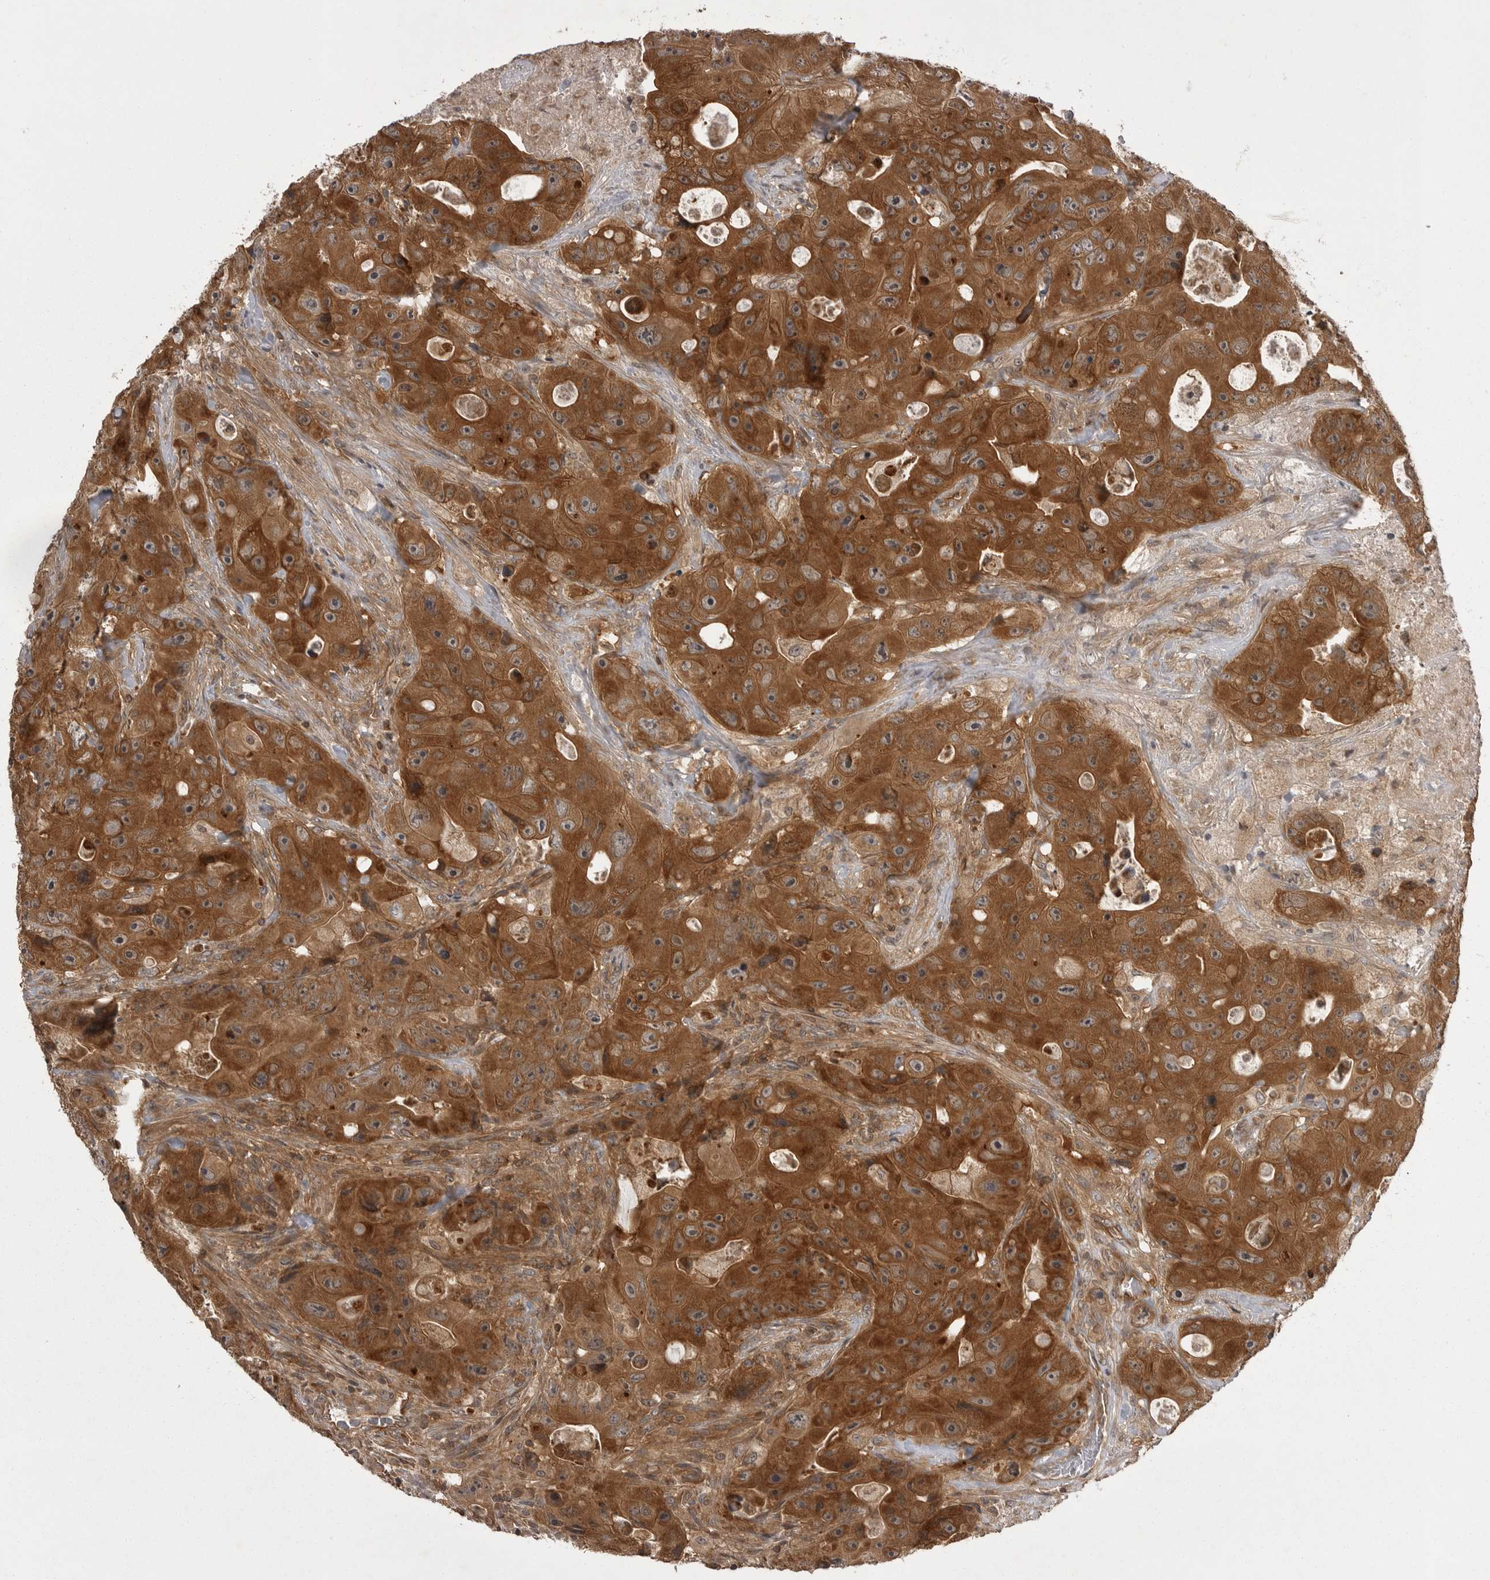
{"staining": {"intensity": "strong", "quantity": ">75%", "location": "cytoplasmic/membranous"}, "tissue": "colorectal cancer", "cell_type": "Tumor cells", "image_type": "cancer", "snomed": [{"axis": "morphology", "description": "Adenocarcinoma, NOS"}, {"axis": "topography", "description": "Colon"}], "caption": "Adenocarcinoma (colorectal) was stained to show a protein in brown. There is high levels of strong cytoplasmic/membranous staining in approximately >75% of tumor cells. The staining was performed using DAB (3,3'-diaminobenzidine), with brown indicating positive protein expression. Nuclei are stained blue with hematoxylin.", "gene": "STK24", "patient": {"sex": "female", "age": 46}}